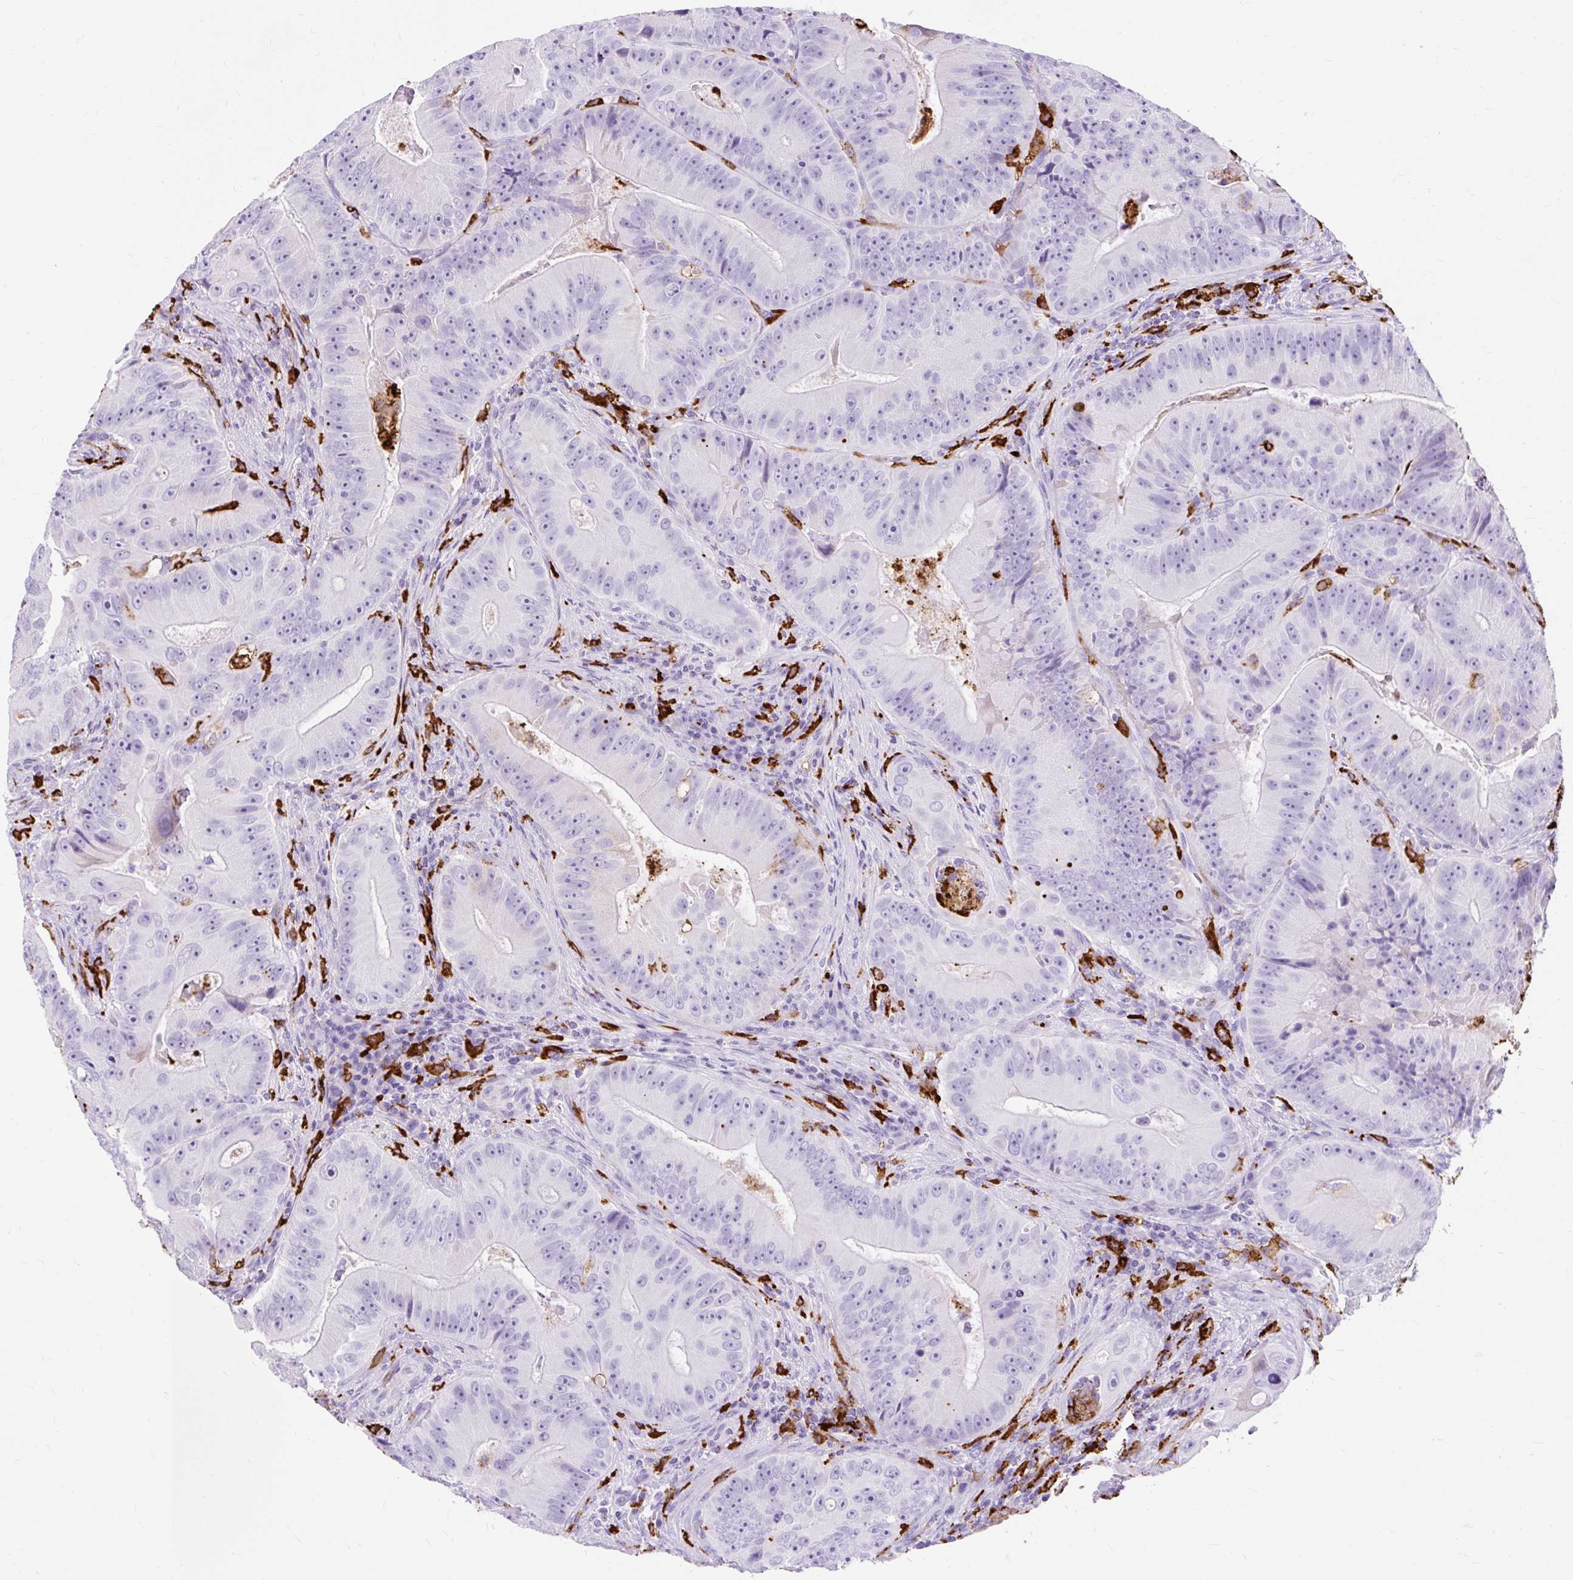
{"staining": {"intensity": "negative", "quantity": "none", "location": "none"}, "tissue": "colorectal cancer", "cell_type": "Tumor cells", "image_type": "cancer", "snomed": [{"axis": "morphology", "description": "Adenocarcinoma, NOS"}, {"axis": "topography", "description": "Colon"}], "caption": "Adenocarcinoma (colorectal) stained for a protein using immunohistochemistry (IHC) exhibits no positivity tumor cells.", "gene": "HLA-DRA", "patient": {"sex": "female", "age": 86}}